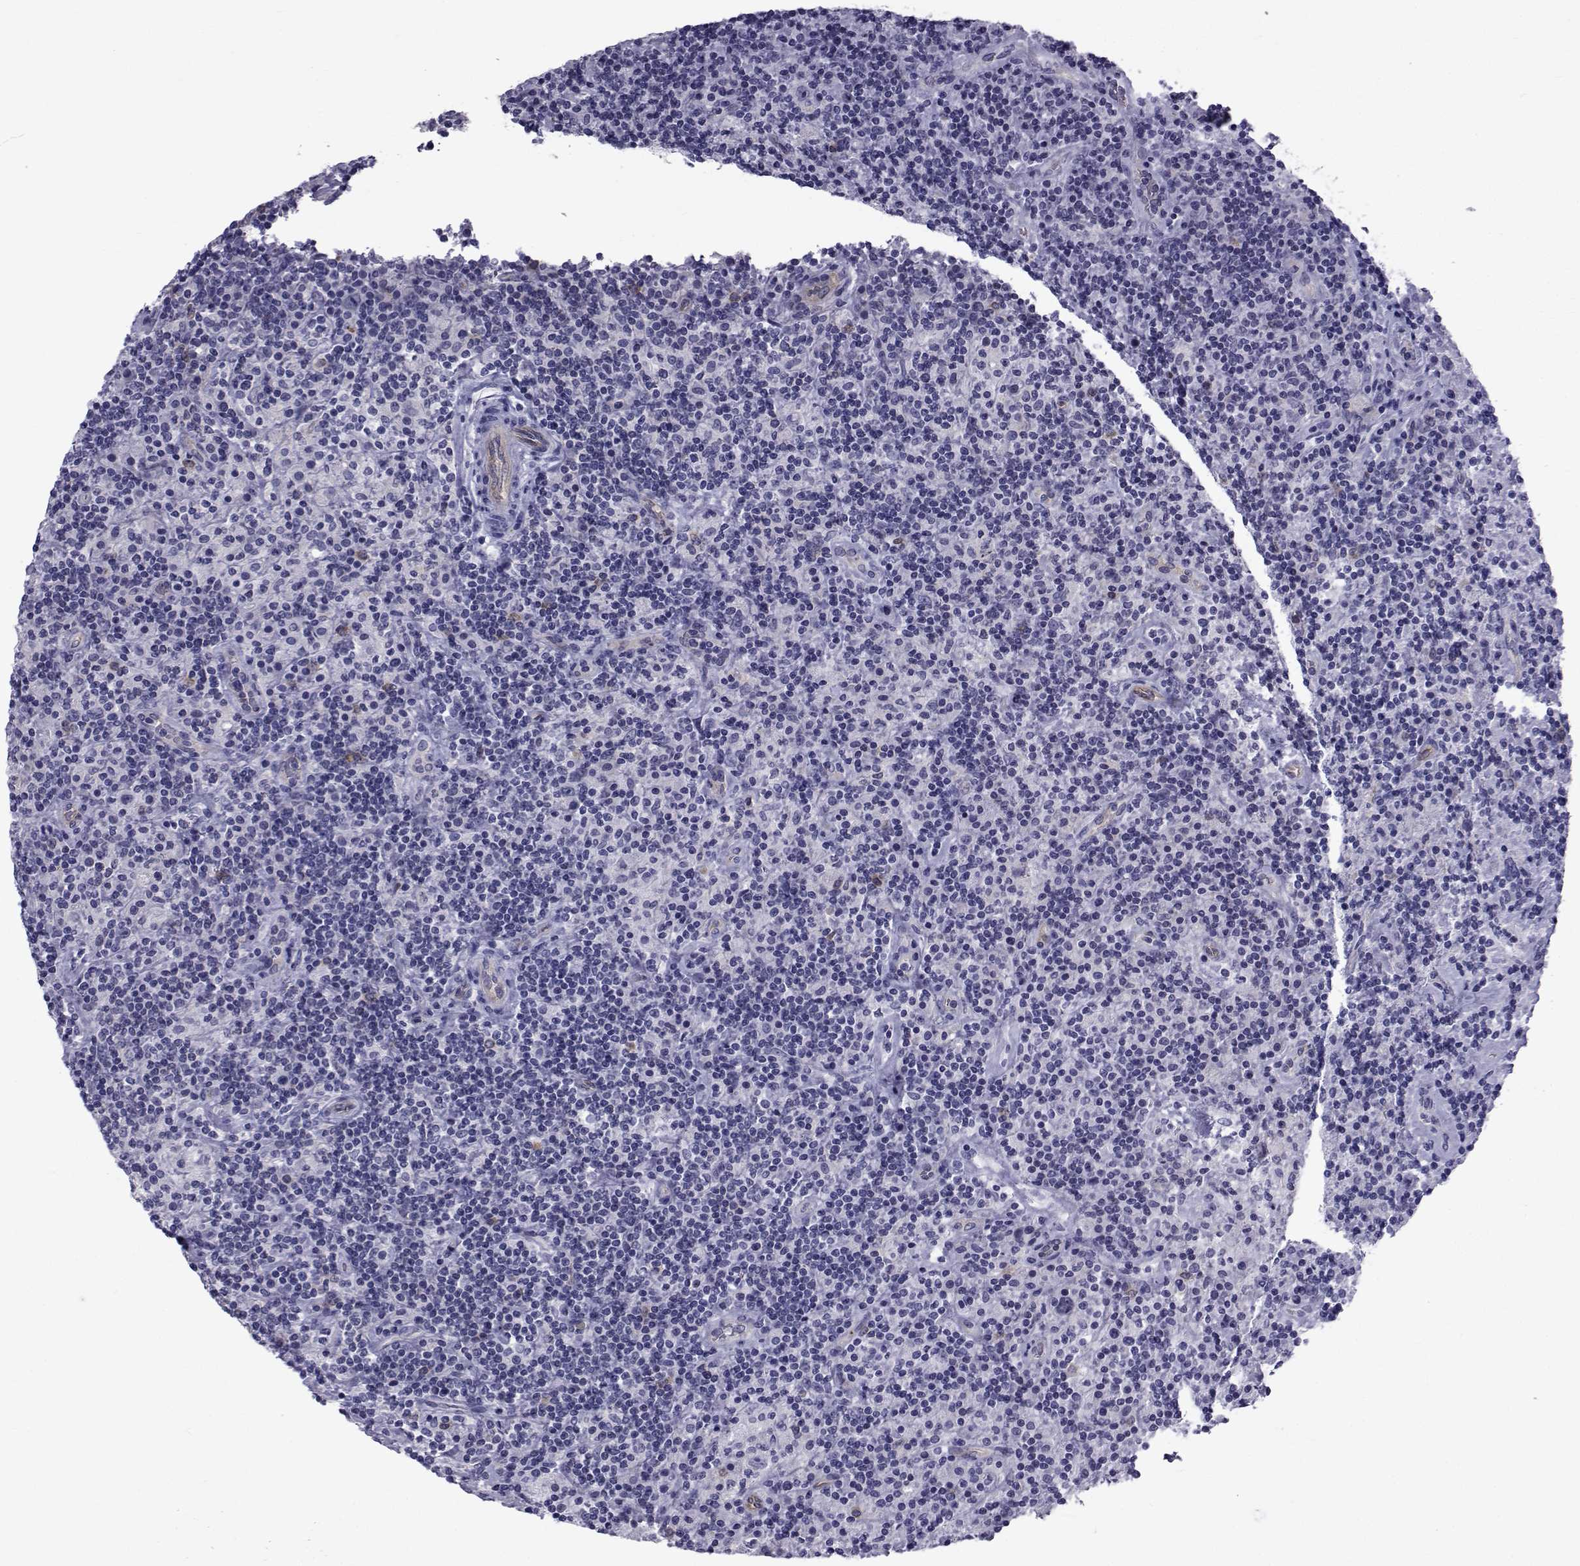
{"staining": {"intensity": "negative", "quantity": "none", "location": "none"}, "tissue": "lymphoma", "cell_type": "Tumor cells", "image_type": "cancer", "snomed": [{"axis": "morphology", "description": "Hodgkin's disease, NOS"}, {"axis": "topography", "description": "Lymph node"}], "caption": "Photomicrograph shows no protein positivity in tumor cells of lymphoma tissue.", "gene": "COL22A1", "patient": {"sex": "male", "age": 70}}